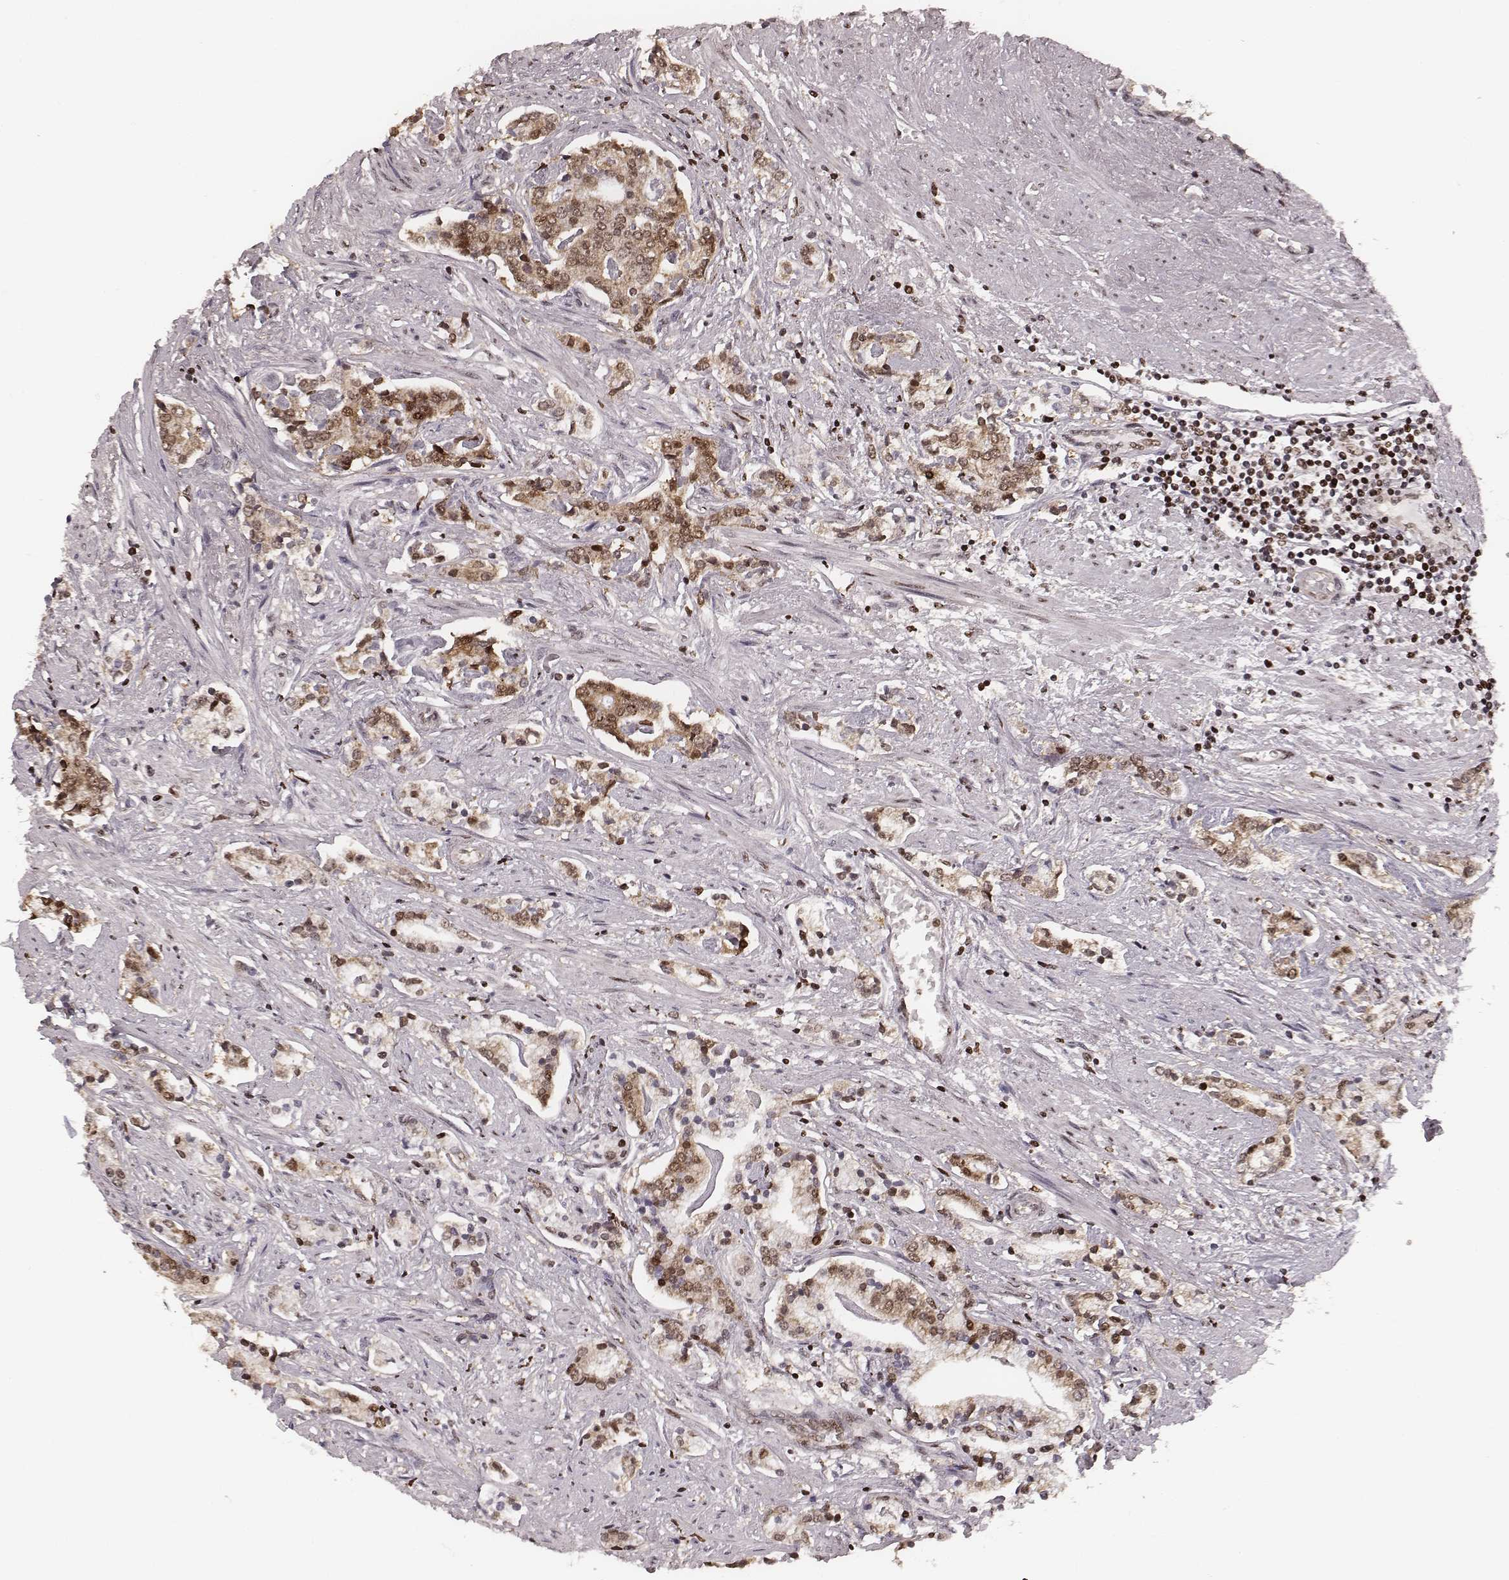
{"staining": {"intensity": "moderate", "quantity": "25%-75%", "location": "cytoplasmic/membranous,nuclear"}, "tissue": "prostate cancer", "cell_type": "Tumor cells", "image_type": "cancer", "snomed": [{"axis": "morphology", "description": "Adenocarcinoma, NOS"}, {"axis": "topography", "description": "Prostate"}], "caption": "Immunohistochemistry of human prostate cancer (adenocarcinoma) demonstrates medium levels of moderate cytoplasmic/membranous and nuclear positivity in about 25%-75% of tumor cells.", "gene": "VRK3", "patient": {"sex": "male", "age": 64}}